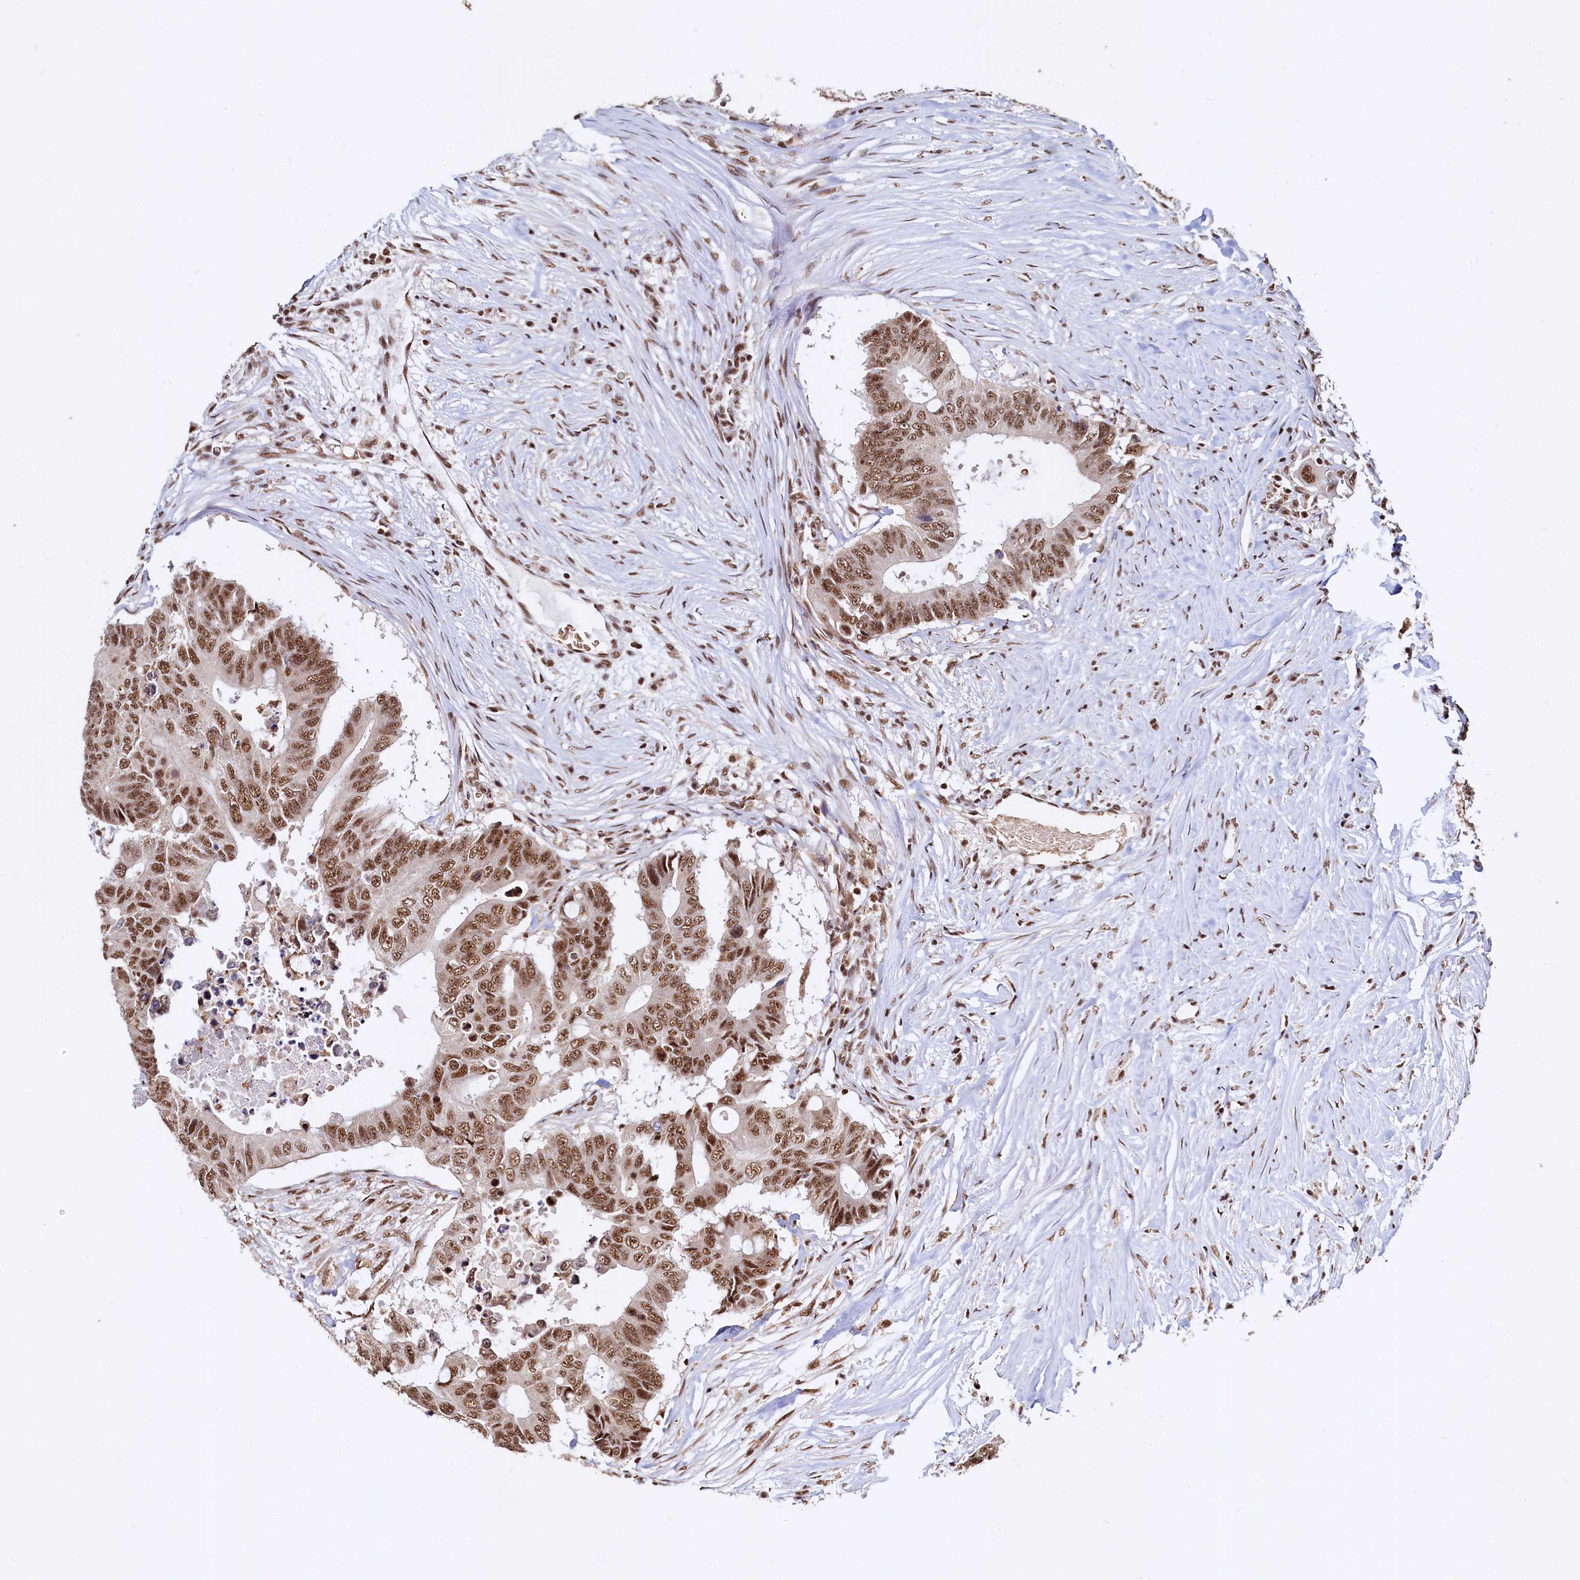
{"staining": {"intensity": "strong", "quantity": ">75%", "location": "nuclear"}, "tissue": "colorectal cancer", "cell_type": "Tumor cells", "image_type": "cancer", "snomed": [{"axis": "morphology", "description": "Adenocarcinoma, NOS"}, {"axis": "topography", "description": "Colon"}], "caption": "Brown immunohistochemical staining in colorectal cancer (adenocarcinoma) exhibits strong nuclear positivity in approximately >75% of tumor cells.", "gene": "RSRC2", "patient": {"sex": "male", "age": 71}}